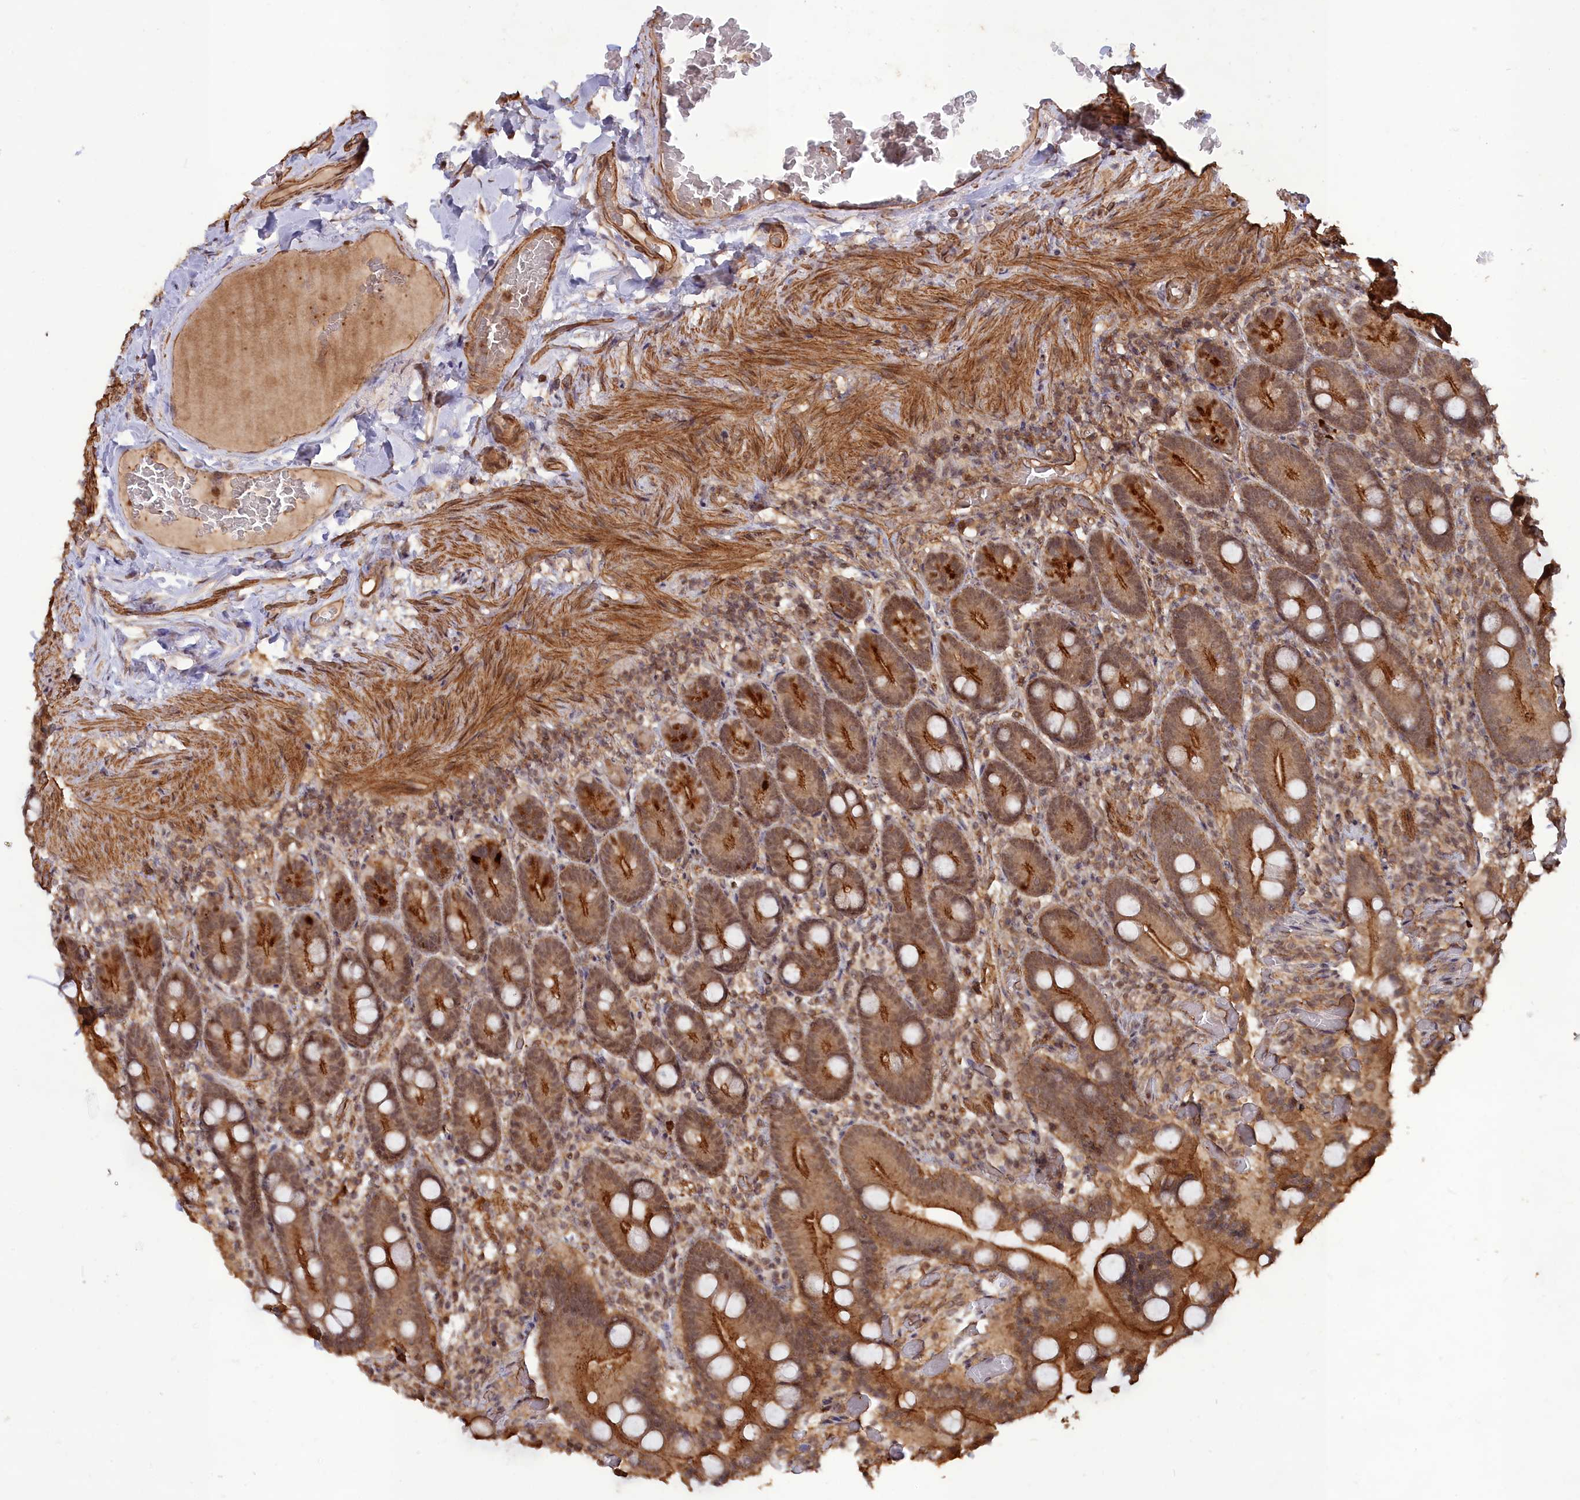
{"staining": {"intensity": "moderate", "quantity": ">75%", "location": "cytoplasmic/membranous"}, "tissue": "duodenum", "cell_type": "Glandular cells", "image_type": "normal", "snomed": [{"axis": "morphology", "description": "Normal tissue, NOS"}, {"axis": "topography", "description": "Duodenum"}], "caption": "An immunohistochemistry (IHC) histopathology image of unremarkable tissue is shown. Protein staining in brown highlights moderate cytoplasmic/membranous positivity in duodenum within glandular cells. (DAB (3,3'-diaminobenzidine) = brown stain, brightfield microscopy at high magnification).", "gene": "CCDC174", "patient": {"sex": "female", "age": 62}}